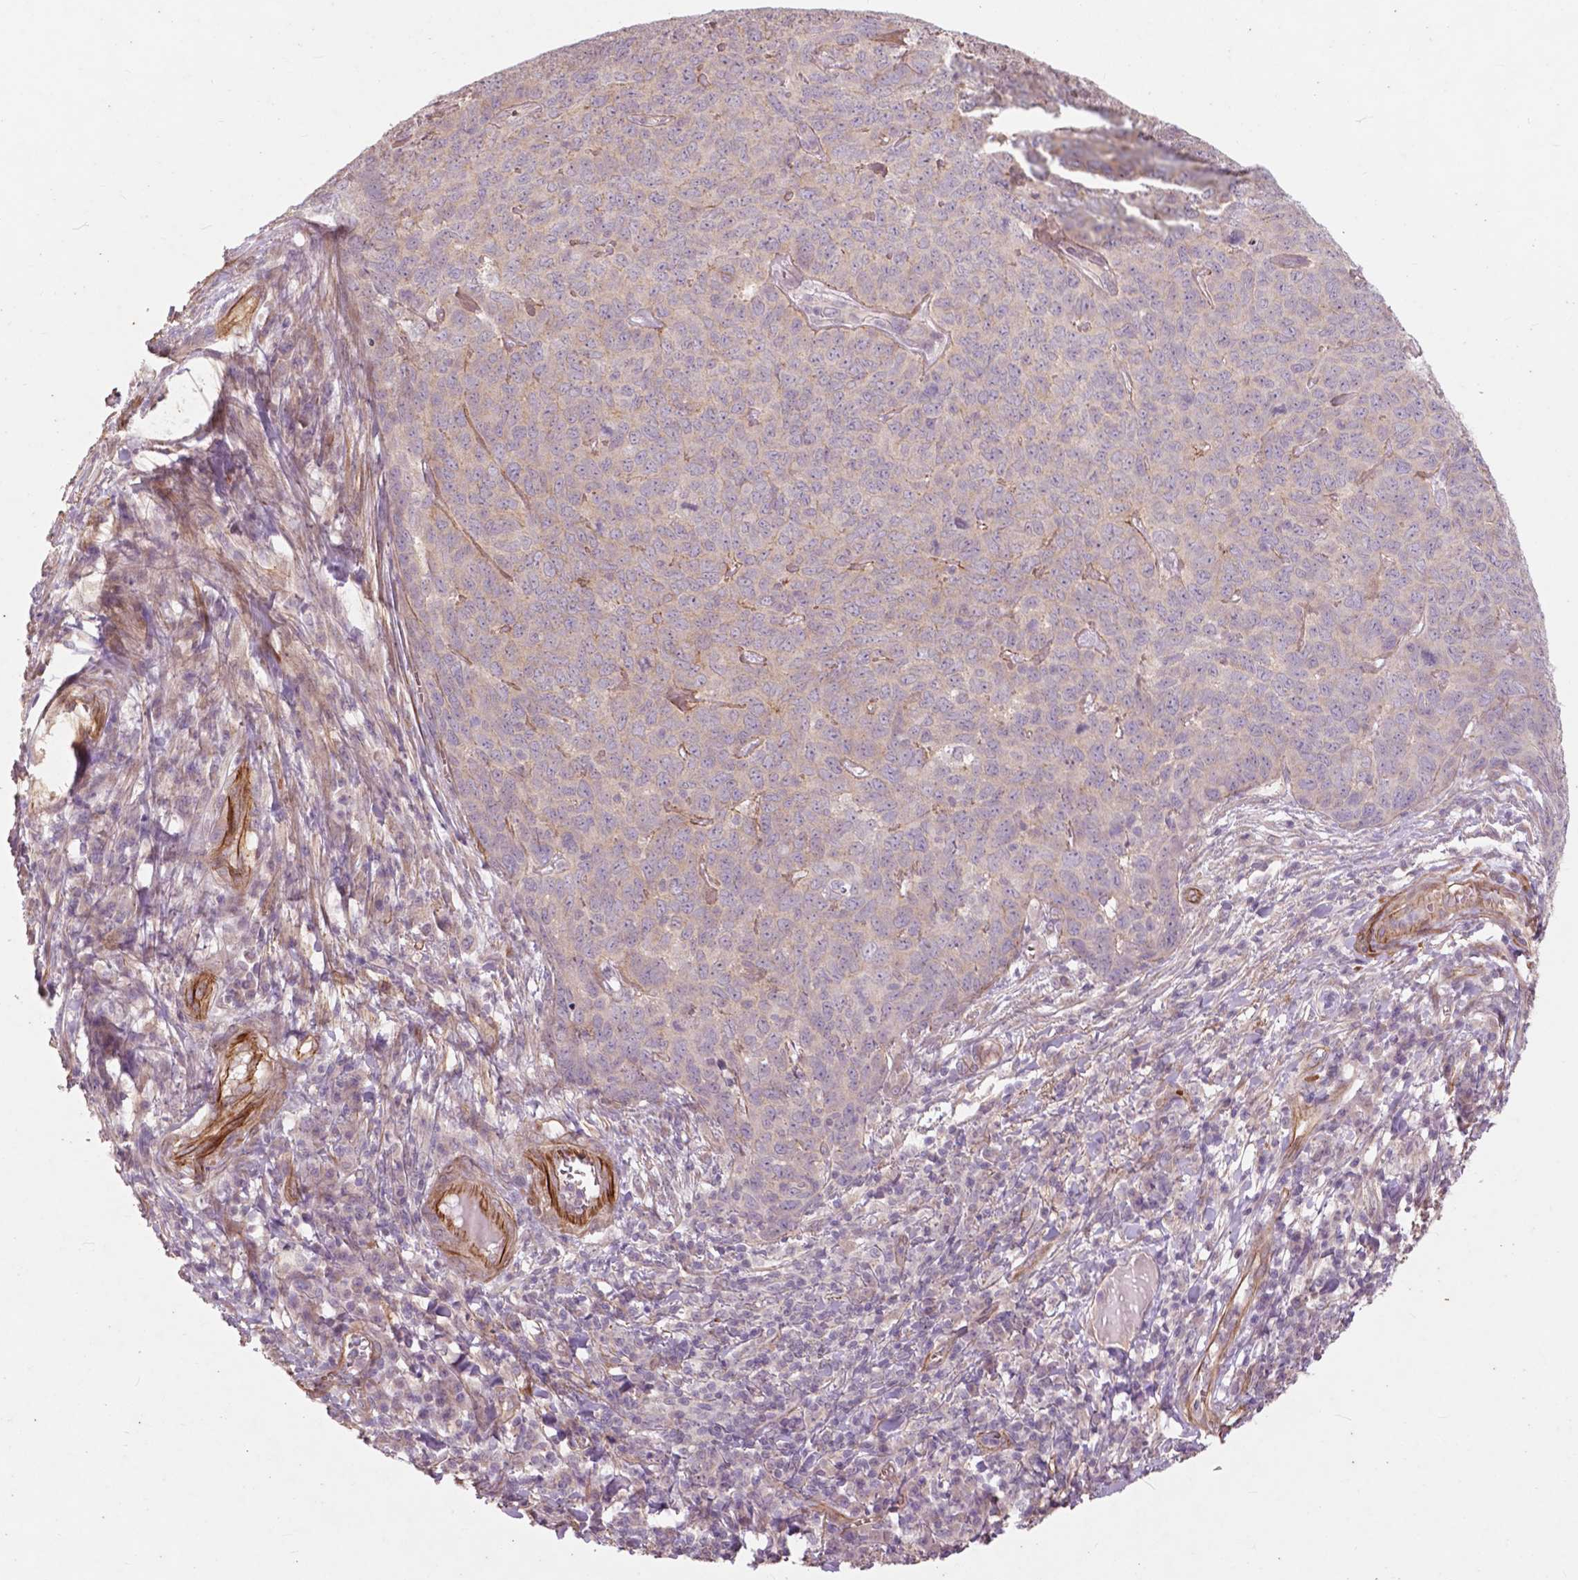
{"staining": {"intensity": "negative", "quantity": "none", "location": "none"}, "tissue": "skin cancer", "cell_type": "Tumor cells", "image_type": "cancer", "snomed": [{"axis": "morphology", "description": "Squamous cell carcinoma, NOS"}, {"axis": "topography", "description": "Skin"}, {"axis": "topography", "description": "Anal"}], "caption": "Micrograph shows no significant protein expression in tumor cells of skin squamous cell carcinoma. The staining was performed using DAB to visualize the protein expression in brown, while the nuclei were stained in blue with hematoxylin (Magnification: 20x).", "gene": "RFPL4B", "patient": {"sex": "female", "age": 51}}